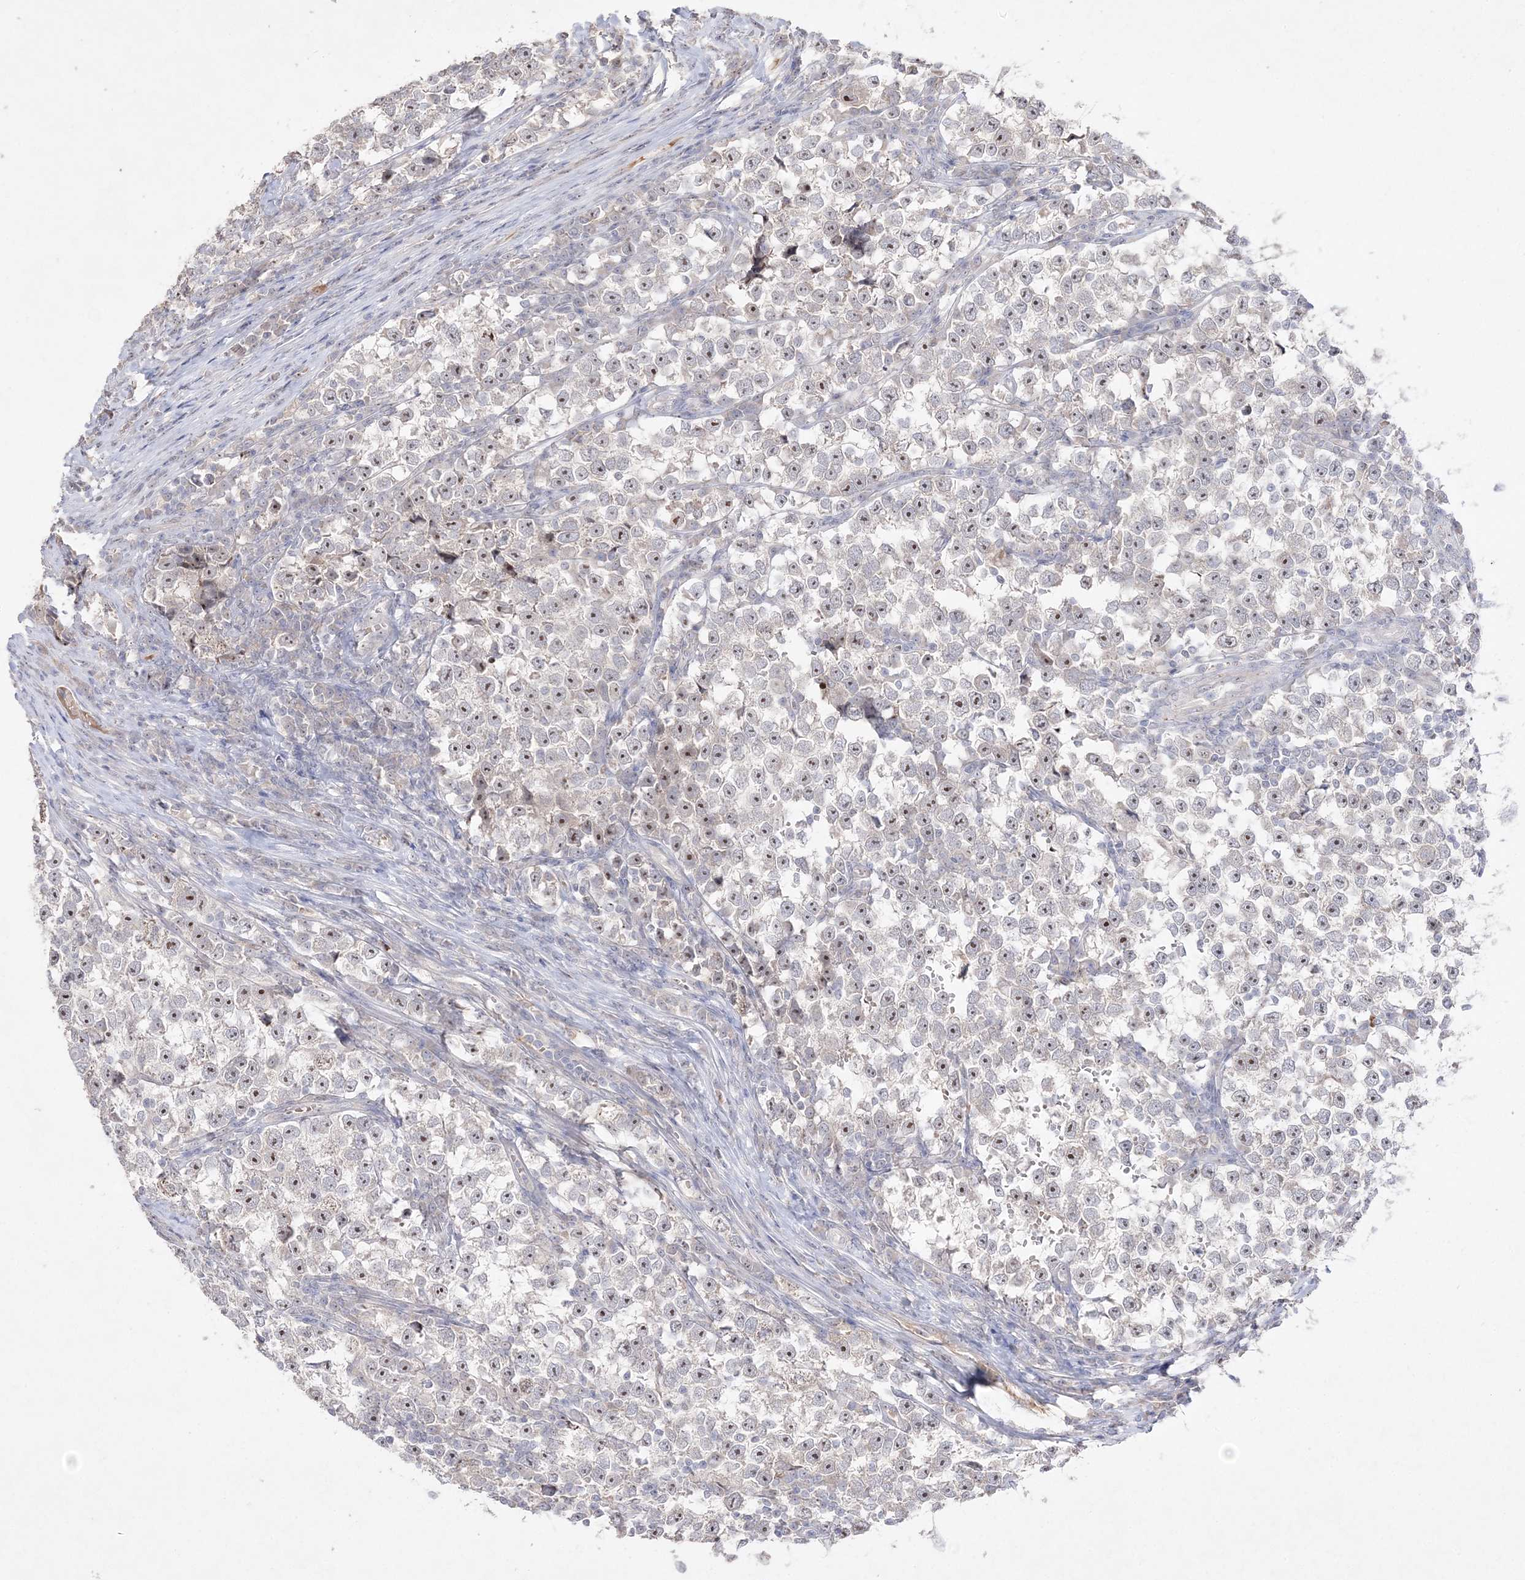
{"staining": {"intensity": "weak", "quantity": "<25%", "location": "nuclear"}, "tissue": "testis cancer", "cell_type": "Tumor cells", "image_type": "cancer", "snomed": [{"axis": "morphology", "description": "Normal tissue, NOS"}, {"axis": "morphology", "description": "Seminoma, NOS"}, {"axis": "topography", "description": "Testis"}], "caption": "Tumor cells are negative for protein expression in human testis seminoma.", "gene": "NOP16", "patient": {"sex": "male", "age": 43}}